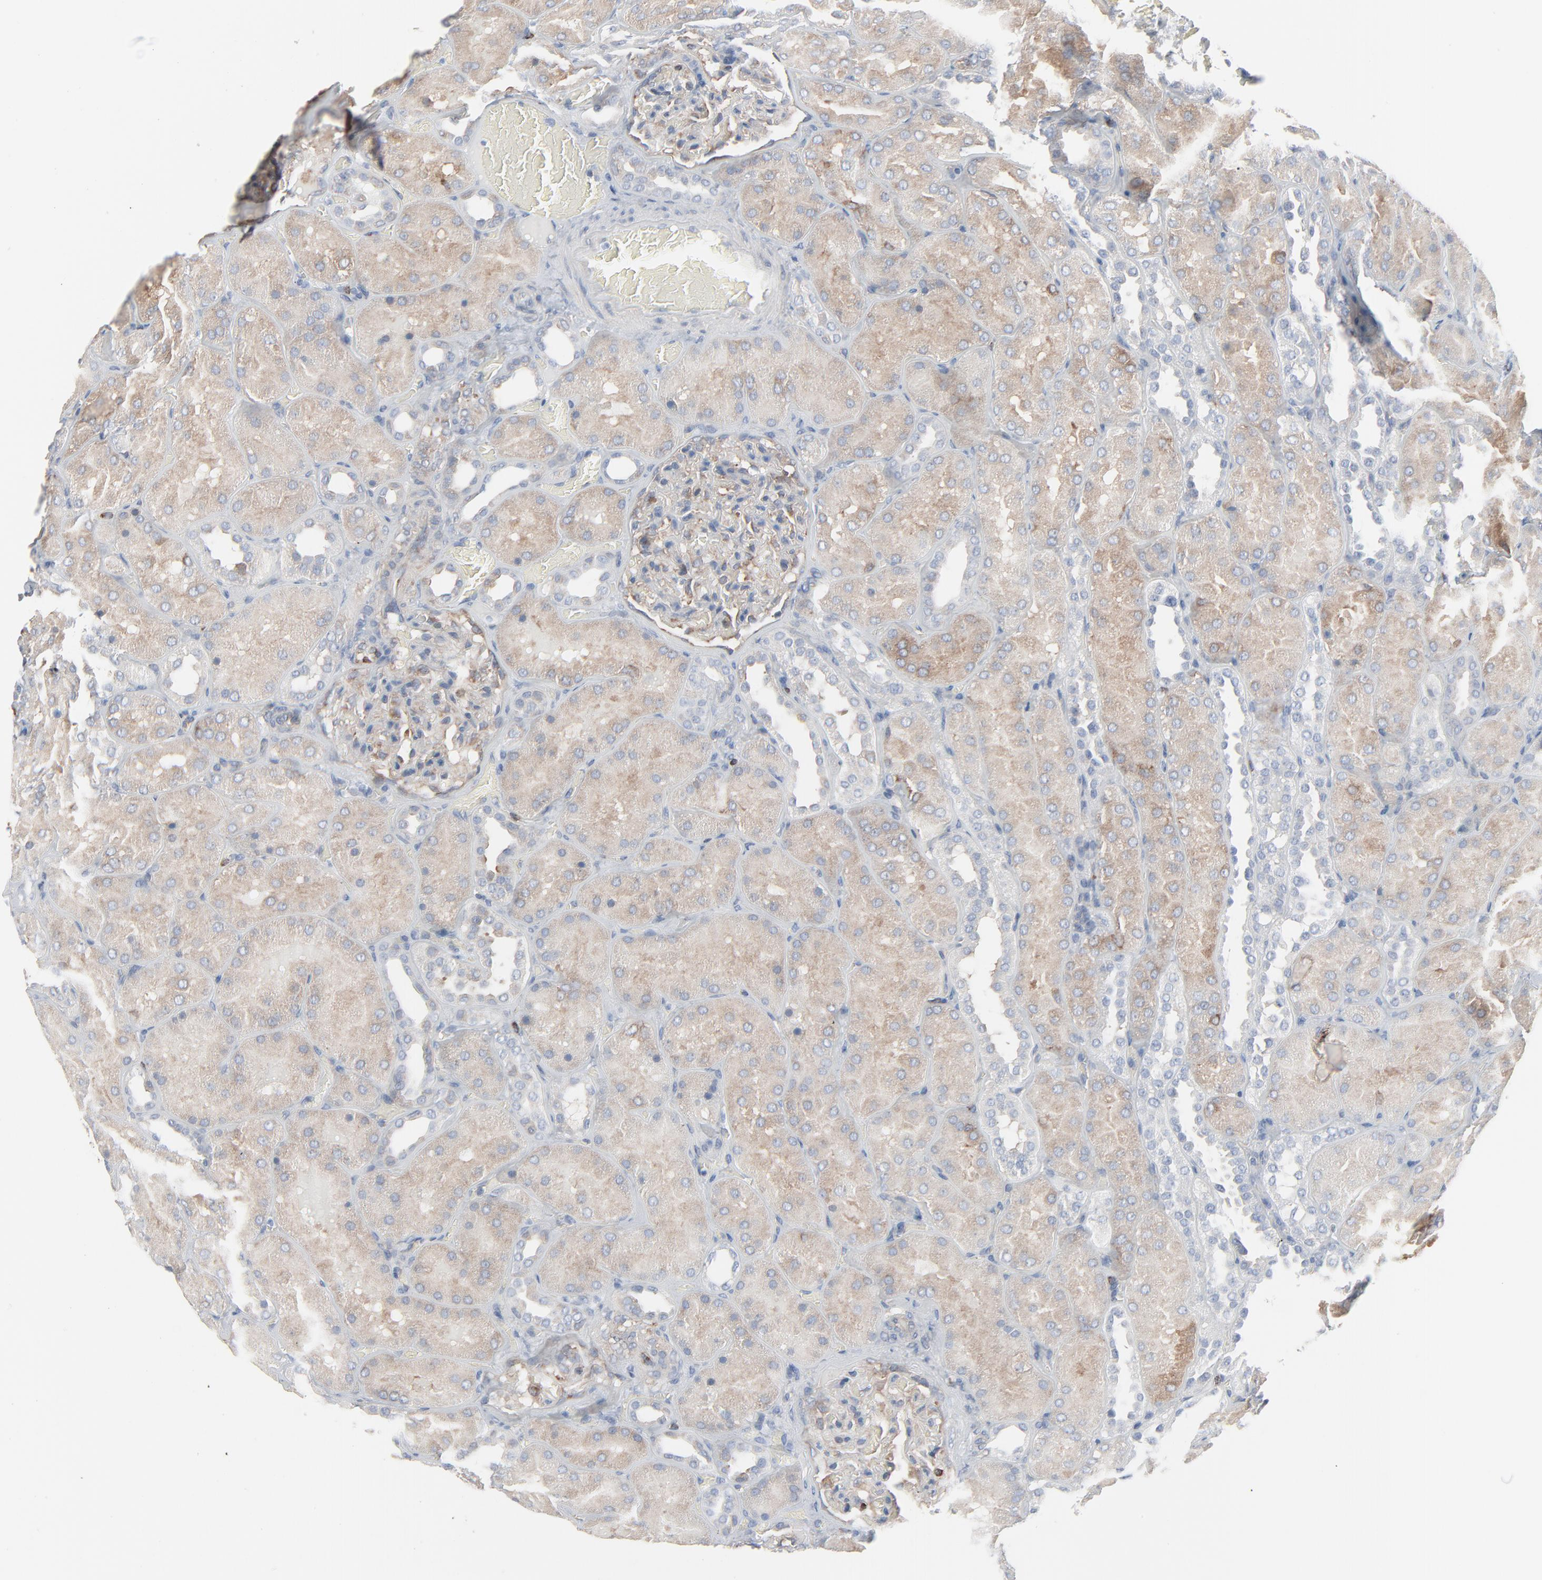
{"staining": {"intensity": "weak", "quantity": "25%-75%", "location": "cytoplasmic/membranous"}, "tissue": "kidney", "cell_type": "Cells in glomeruli", "image_type": "normal", "snomed": [{"axis": "morphology", "description": "Normal tissue, NOS"}, {"axis": "topography", "description": "Kidney"}], "caption": "Immunohistochemical staining of unremarkable human kidney displays weak cytoplasmic/membranous protein staining in about 25%-75% of cells in glomeruli.", "gene": "OPTN", "patient": {"sex": "male", "age": 28}}